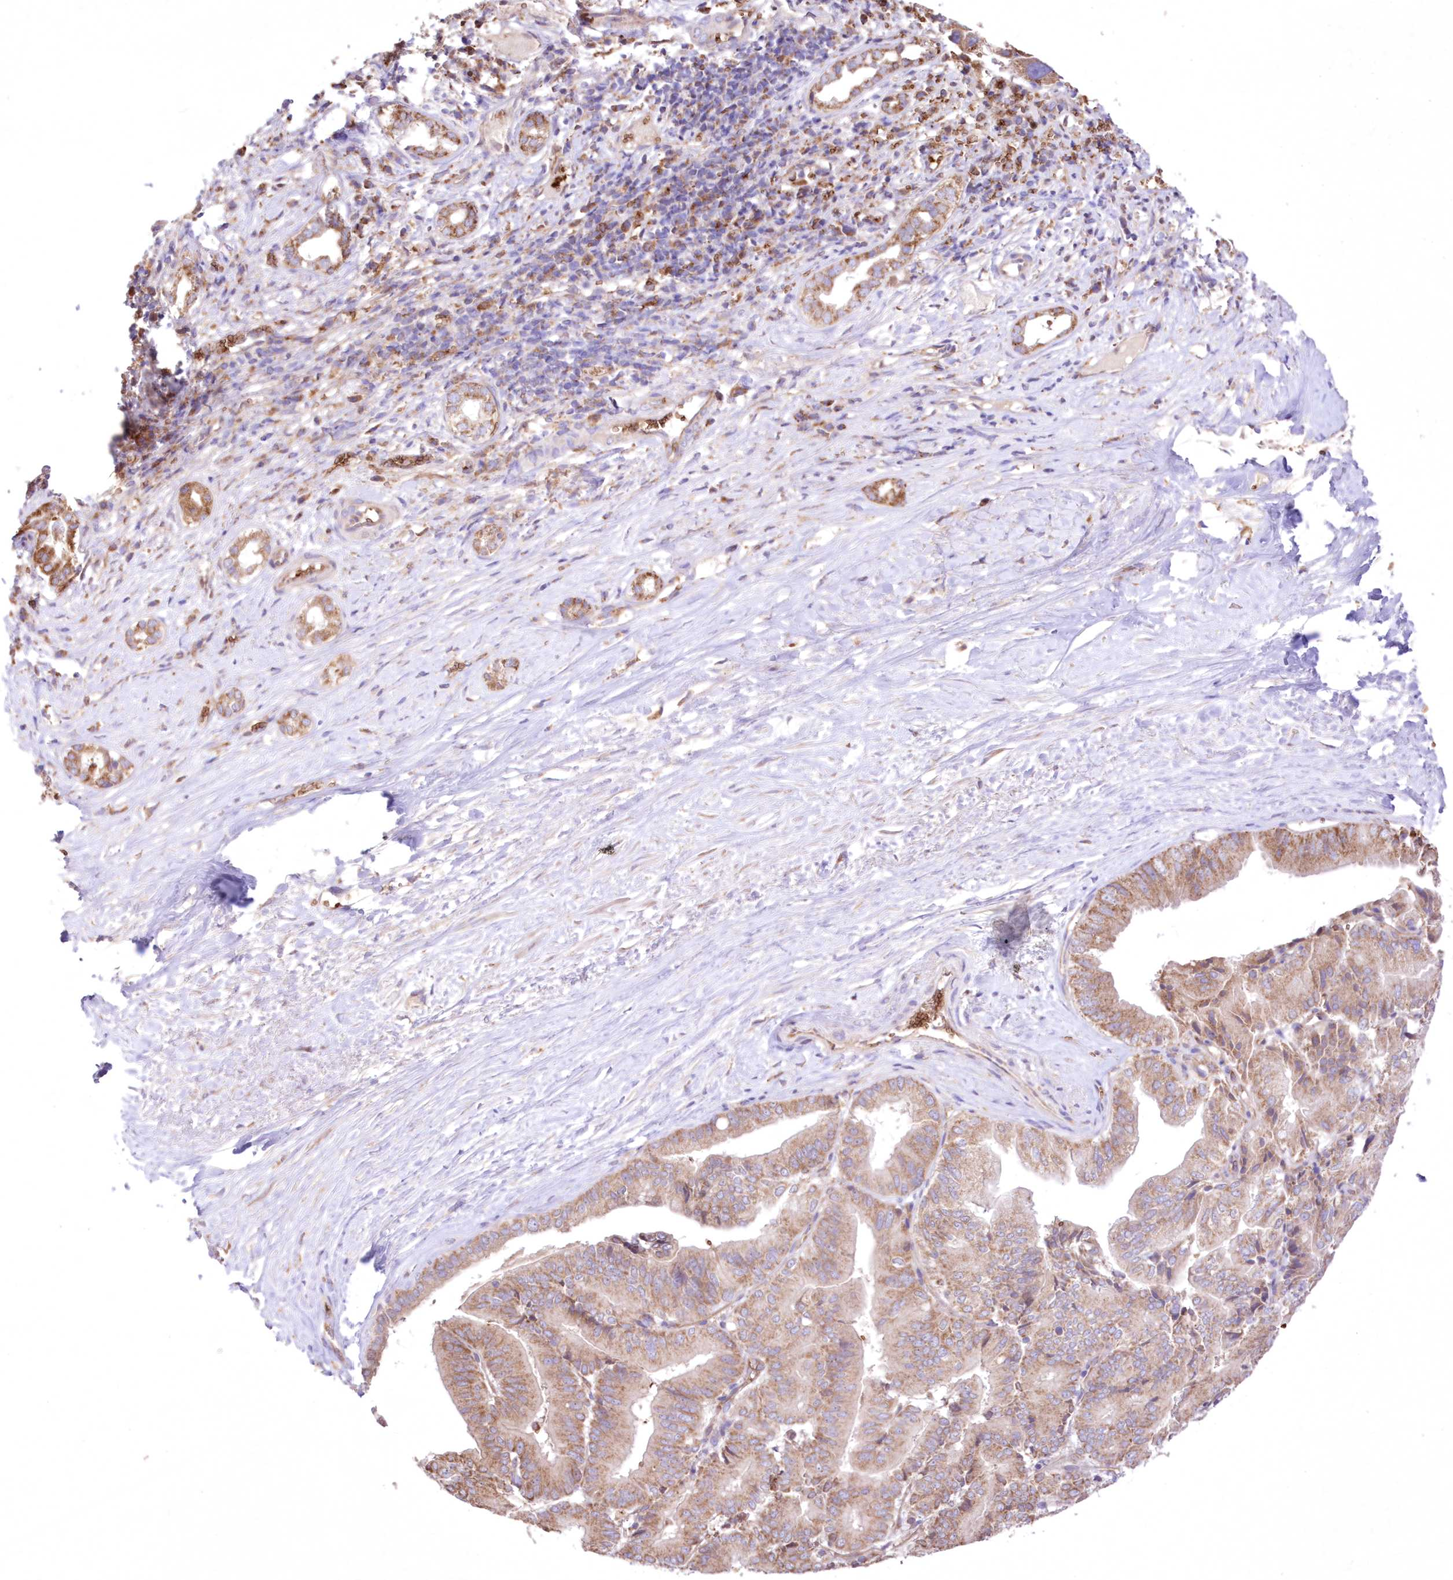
{"staining": {"intensity": "moderate", "quantity": ">75%", "location": "cytoplasmic/membranous"}, "tissue": "liver cancer", "cell_type": "Tumor cells", "image_type": "cancer", "snomed": [{"axis": "morphology", "description": "Cholangiocarcinoma"}, {"axis": "topography", "description": "Liver"}], "caption": "A brown stain highlights moderate cytoplasmic/membranous positivity of a protein in human cholangiocarcinoma (liver) tumor cells. (Brightfield microscopy of DAB IHC at high magnification).", "gene": "FCHO2", "patient": {"sex": "female", "age": 75}}